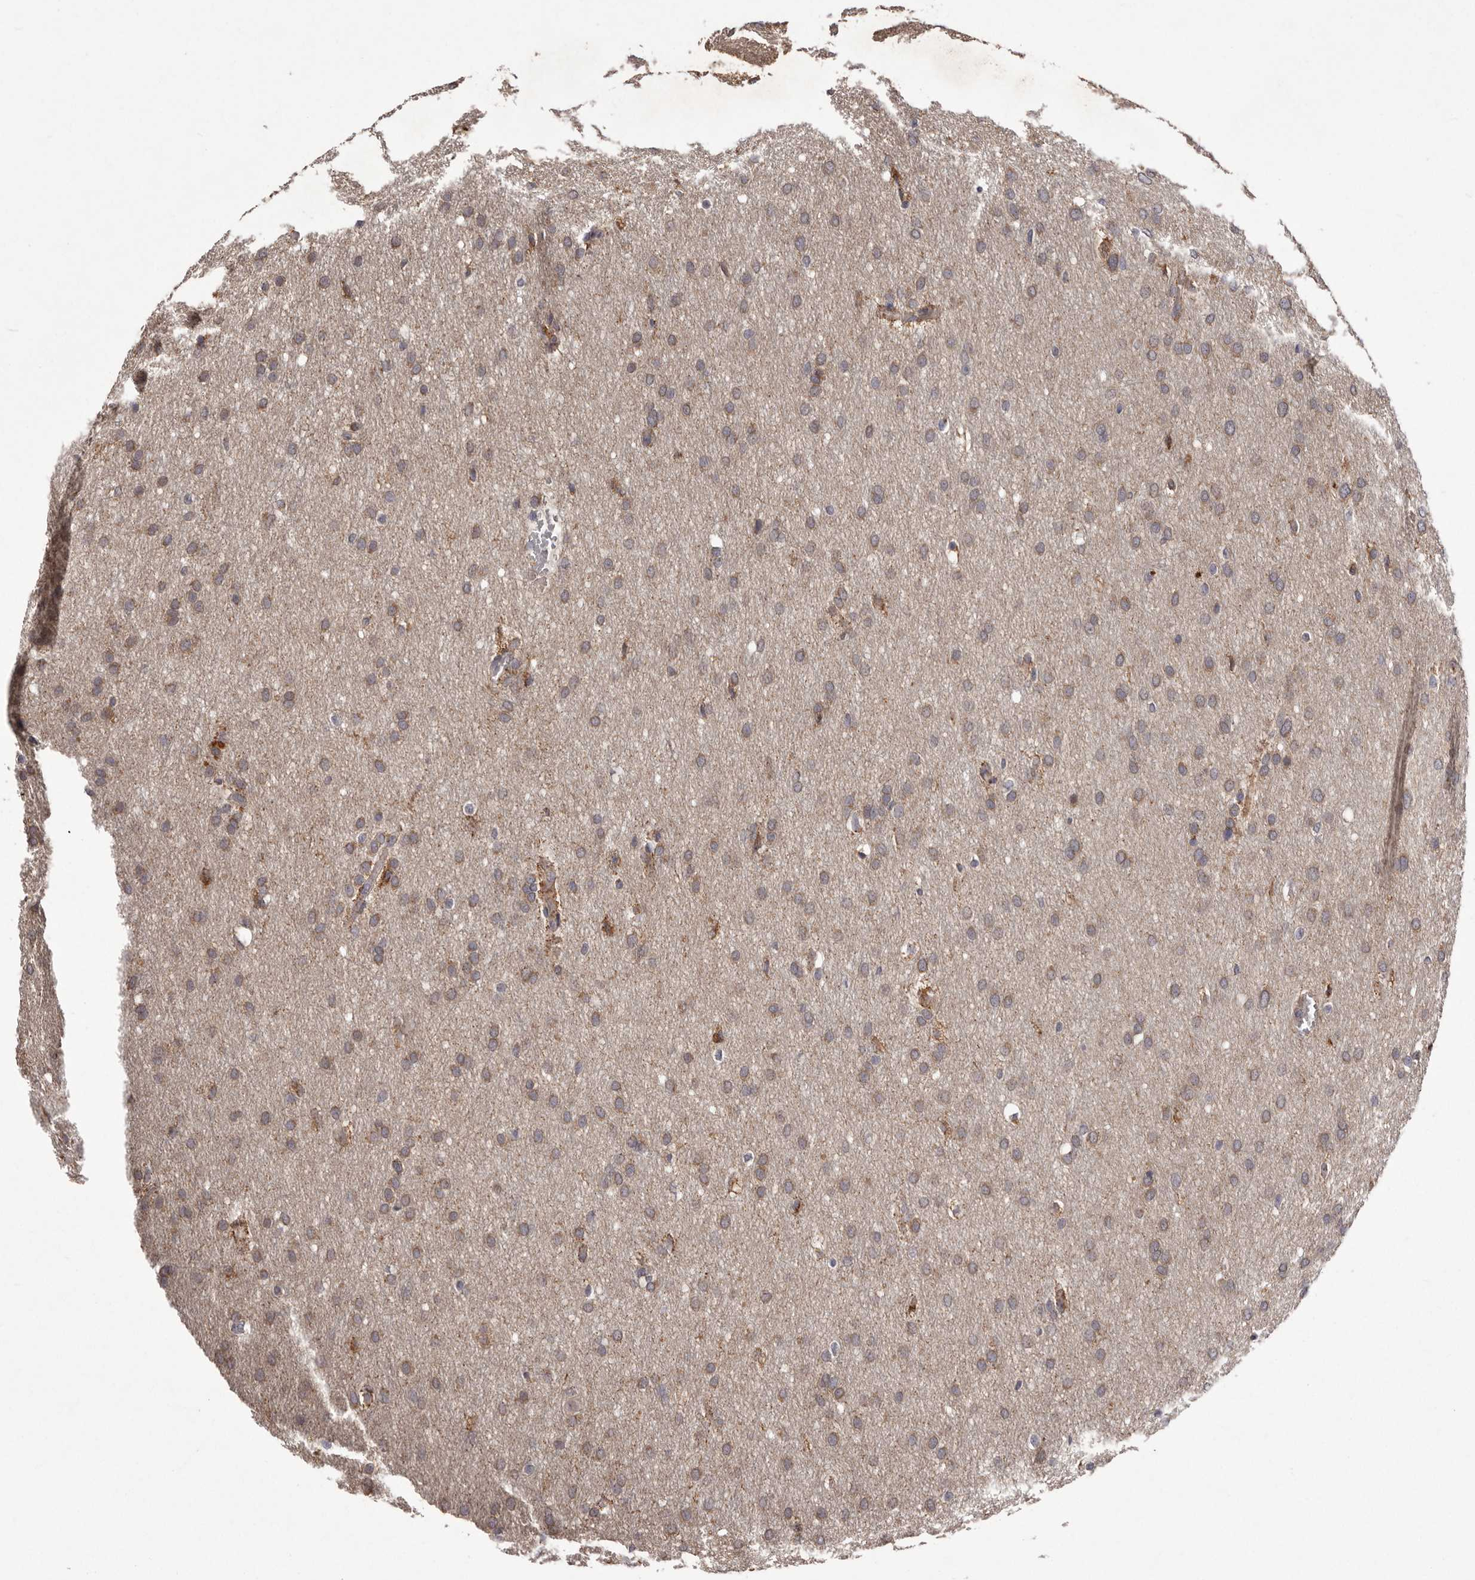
{"staining": {"intensity": "weak", "quantity": ">75%", "location": "cytoplasmic/membranous"}, "tissue": "glioma", "cell_type": "Tumor cells", "image_type": "cancer", "snomed": [{"axis": "morphology", "description": "Glioma, malignant, Low grade"}, {"axis": "topography", "description": "Brain"}], "caption": "Protein expression analysis of glioma demonstrates weak cytoplasmic/membranous positivity in about >75% of tumor cells.", "gene": "CYP1B1", "patient": {"sex": "female", "age": 37}}